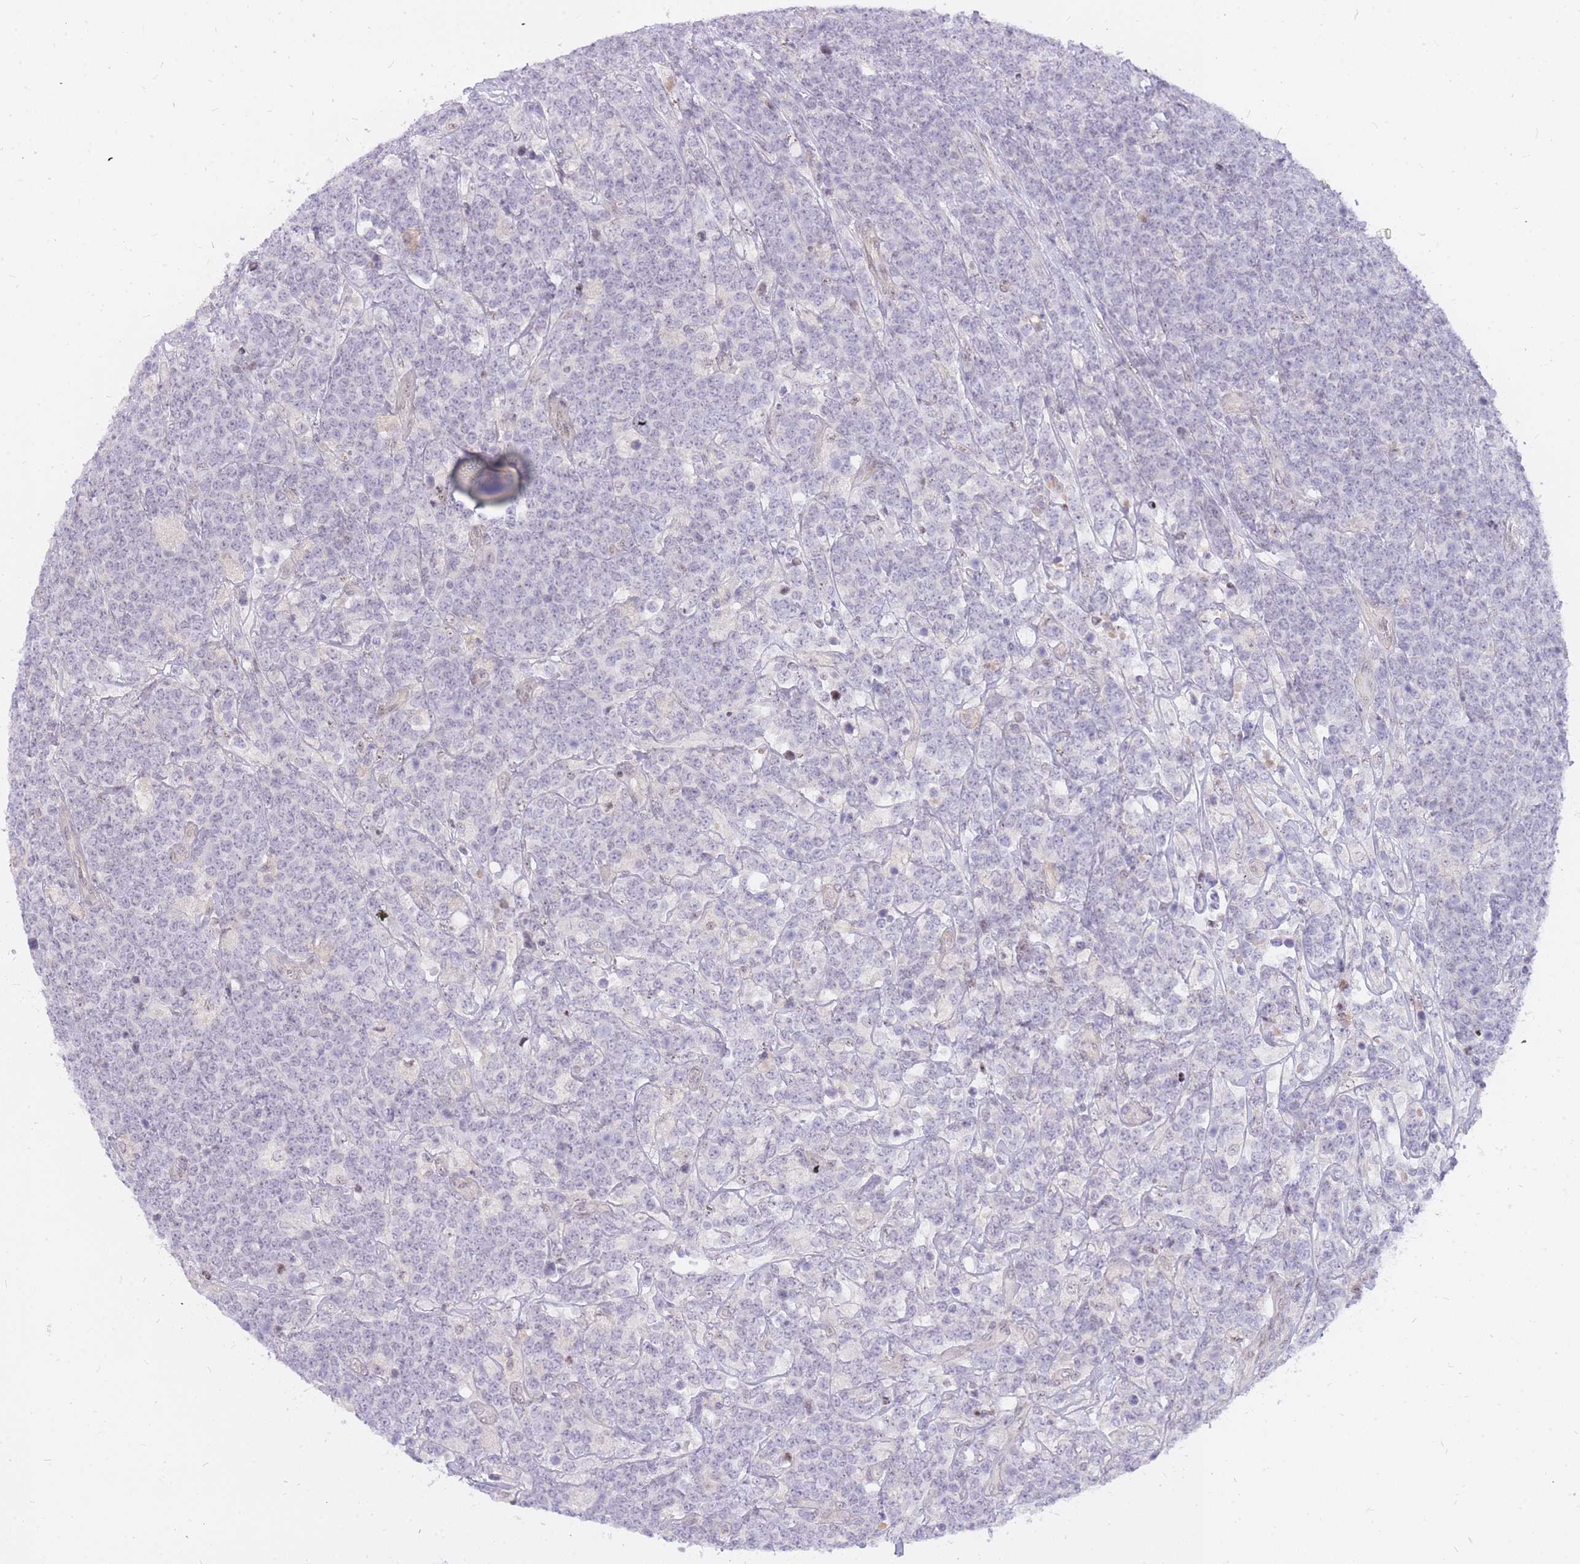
{"staining": {"intensity": "negative", "quantity": "none", "location": "none"}, "tissue": "lymphoma", "cell_type": "Tumor cells", "image_type": "cancer", "snomed": [{"axis": "morphology", "description": "Malignant lymphoma, non-Hodgkin's type, High grade"}, {"axis": "topography", "description": "Small intestine"}], "caption": "Image shows no significant protein positivity in tumor cells of malignant lymphoma, non-Hodgkin's type (high-grade).", "gene": "TLE2", "patient": {"sex": "male", "age": 8}}